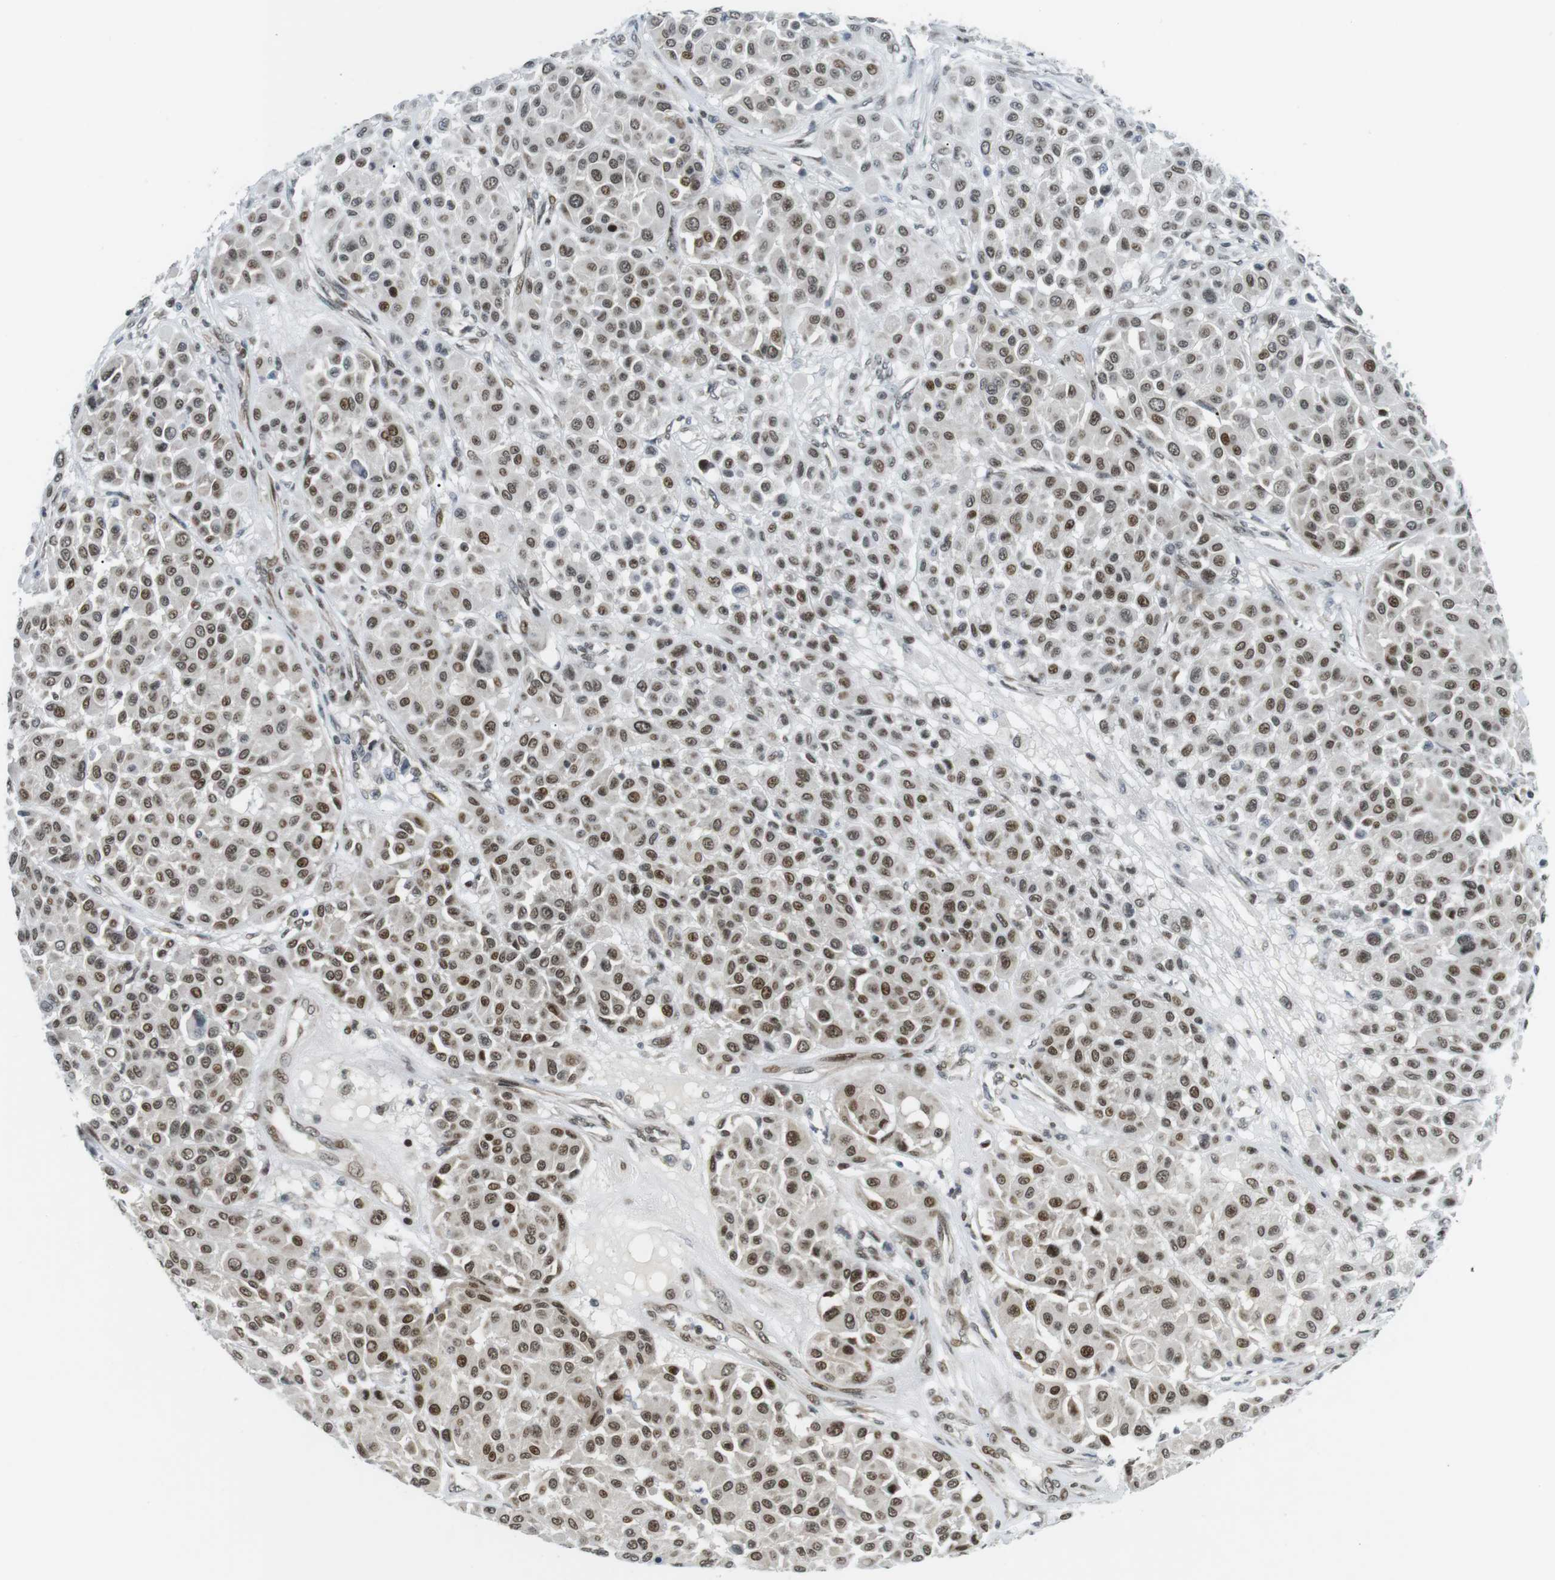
{"staining": {"intensity": "moderate", "quantity": ">75%", "location": "nuclear"}, "tissue": "melanoma", "cell_type": "Tumor cells", "image_type": "cancer", "snomed": [{"axis": "morphology", "description": "Malignant melanoma, Metastatic site"}, {"axis": "topography", "description": "Soft tissue"}], "caption": "Immunohistochemistry micrograph of malignant melanoma (metastatic site) stained for a protein (brown), which displays medium levels of moderate nuclear positivity in about >75% of tumor cells.", "gene": "CDC27", "patient": {"sex": "male", "age": 41}}